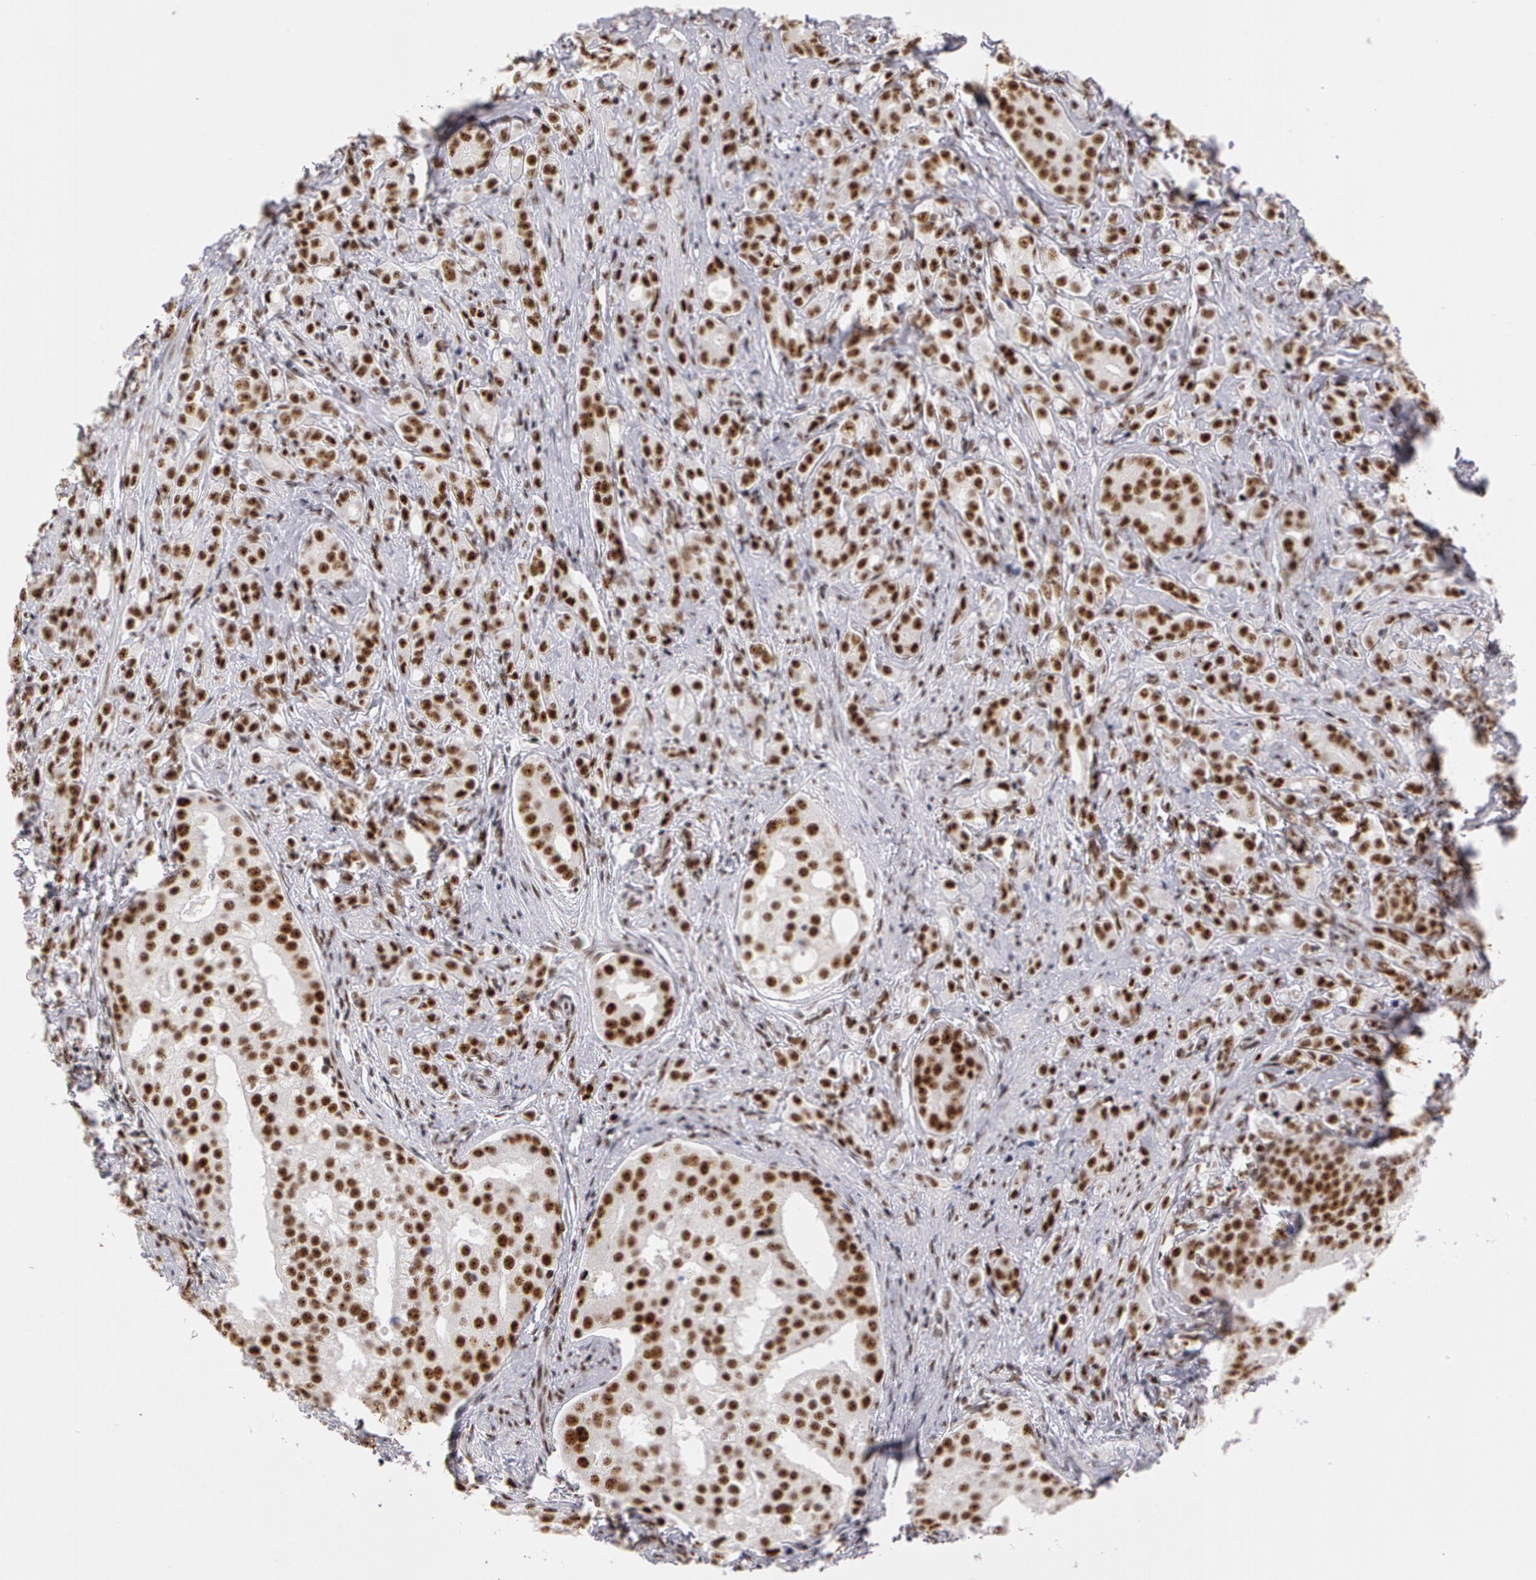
{"staining": {"intensity": "moderate", "quantity": ">75%", "location": "nuclear"}, "tissue": "prostate cancer", "cell_type": "Tumor cells", "image_type": "cancer", "snomed": [{"axis": "morphology", "description": "Adenocarcinoma, Medium grade"}, {"axis": "topography", "description": "Prostate"}], "caption": "A brown stain highlights moderate nuclear expression of a protein in prostate adenocarcinoma (medium-grade) tumor cells.", "gene": "PNN", "patient": {"sex": "male", "age": 59}}